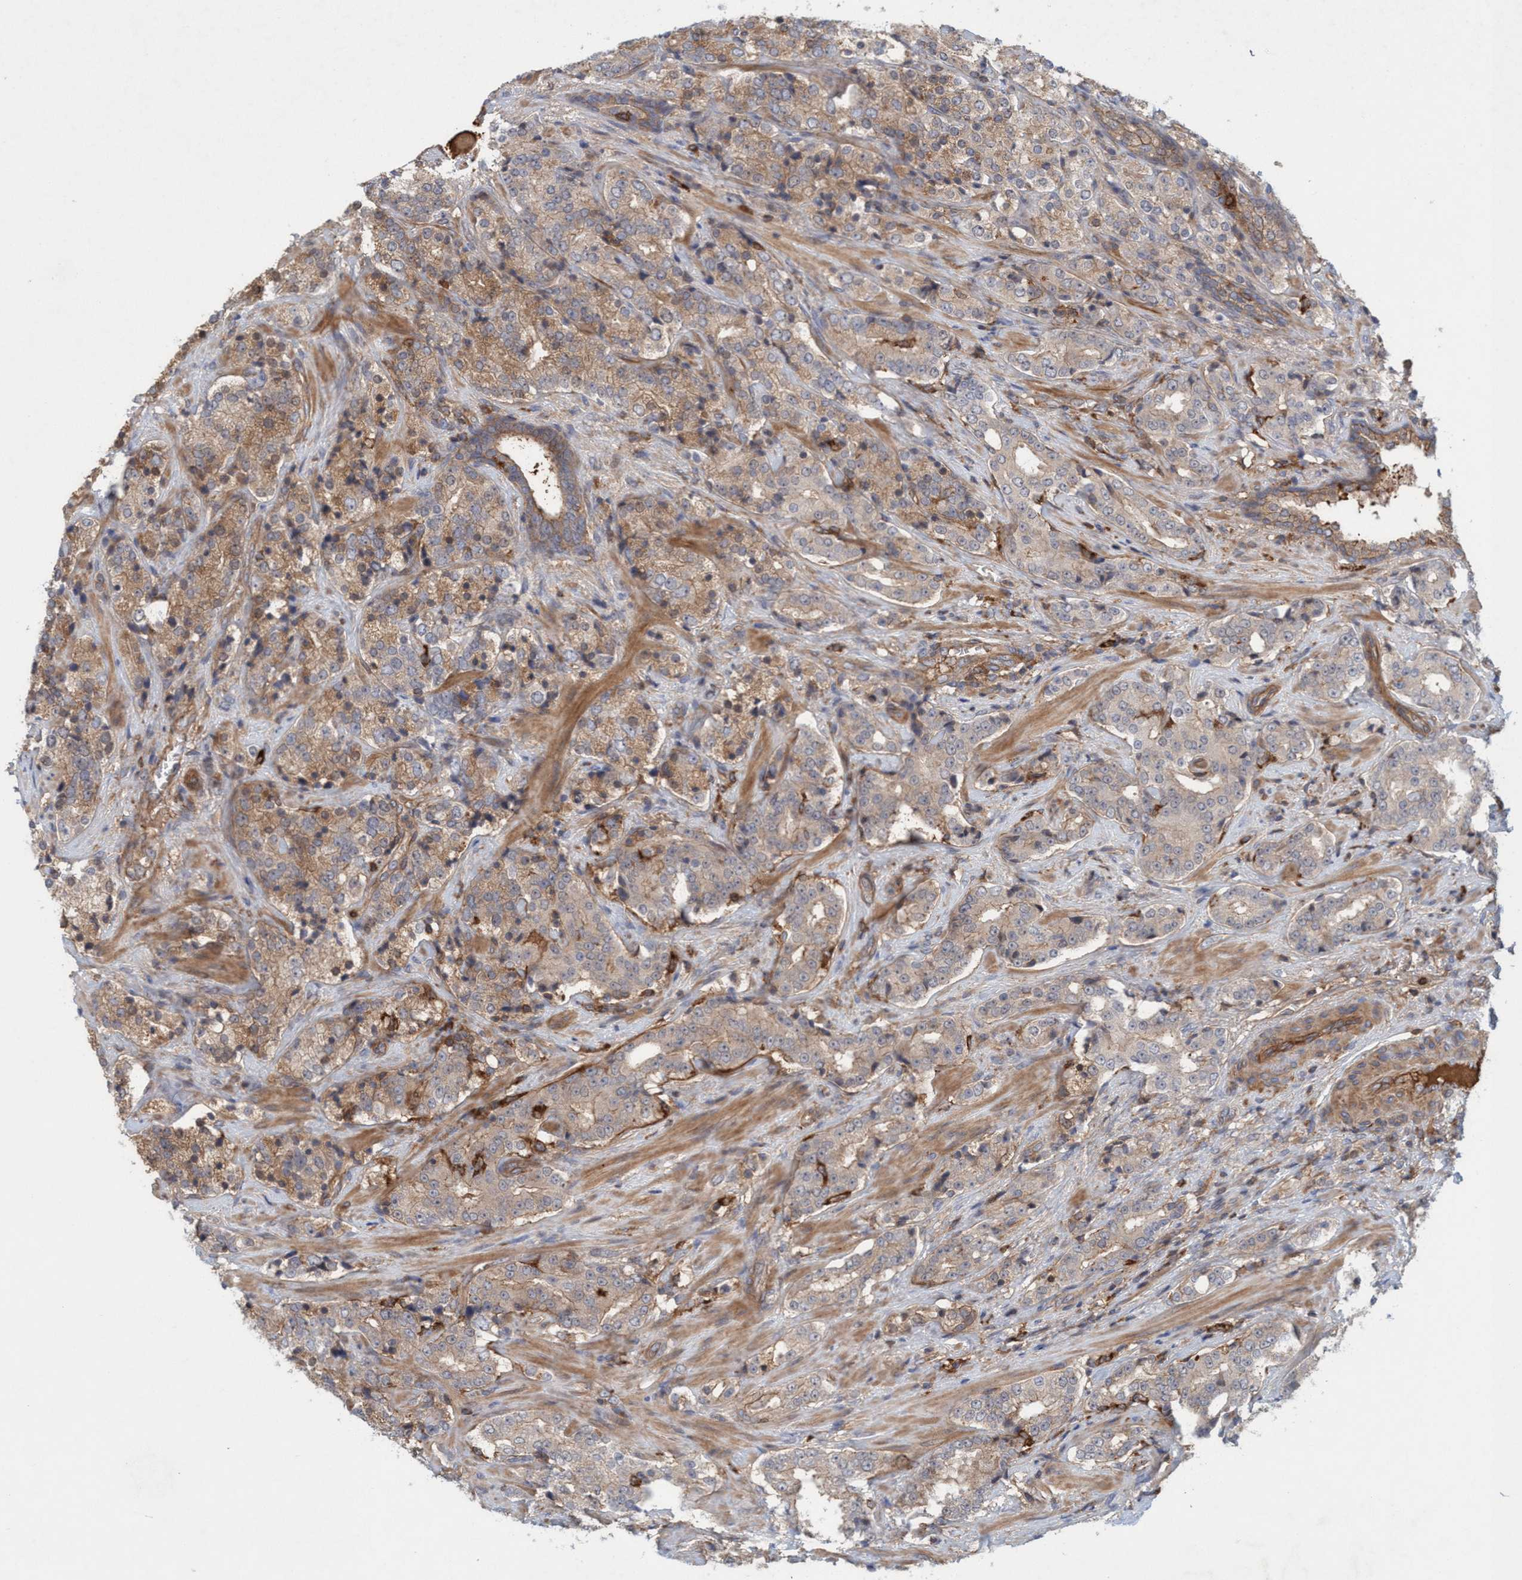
{"staining": {"intensity": "moderate", "quantity": ">75%", "location": "cytoplasmic/membranous"}, "tissue": "prostate cancer", "cell_type": "Tumor cells", "image_type": "cancer", "snomed": [{"axis": "morphology", "description": "Adenocarcinoma, High grade"}, {"axis": "topography", "description": "Prostate"}], "caption": "This histopathology image reveals immunohistochemistry (IHC) staining of prostate cancer, with medium moderate cytoplasmic/membranous expression in approximately >75% of tumor cells.", "gene": "SPECC1", "patient": {"sex": "male", "age": 71}}